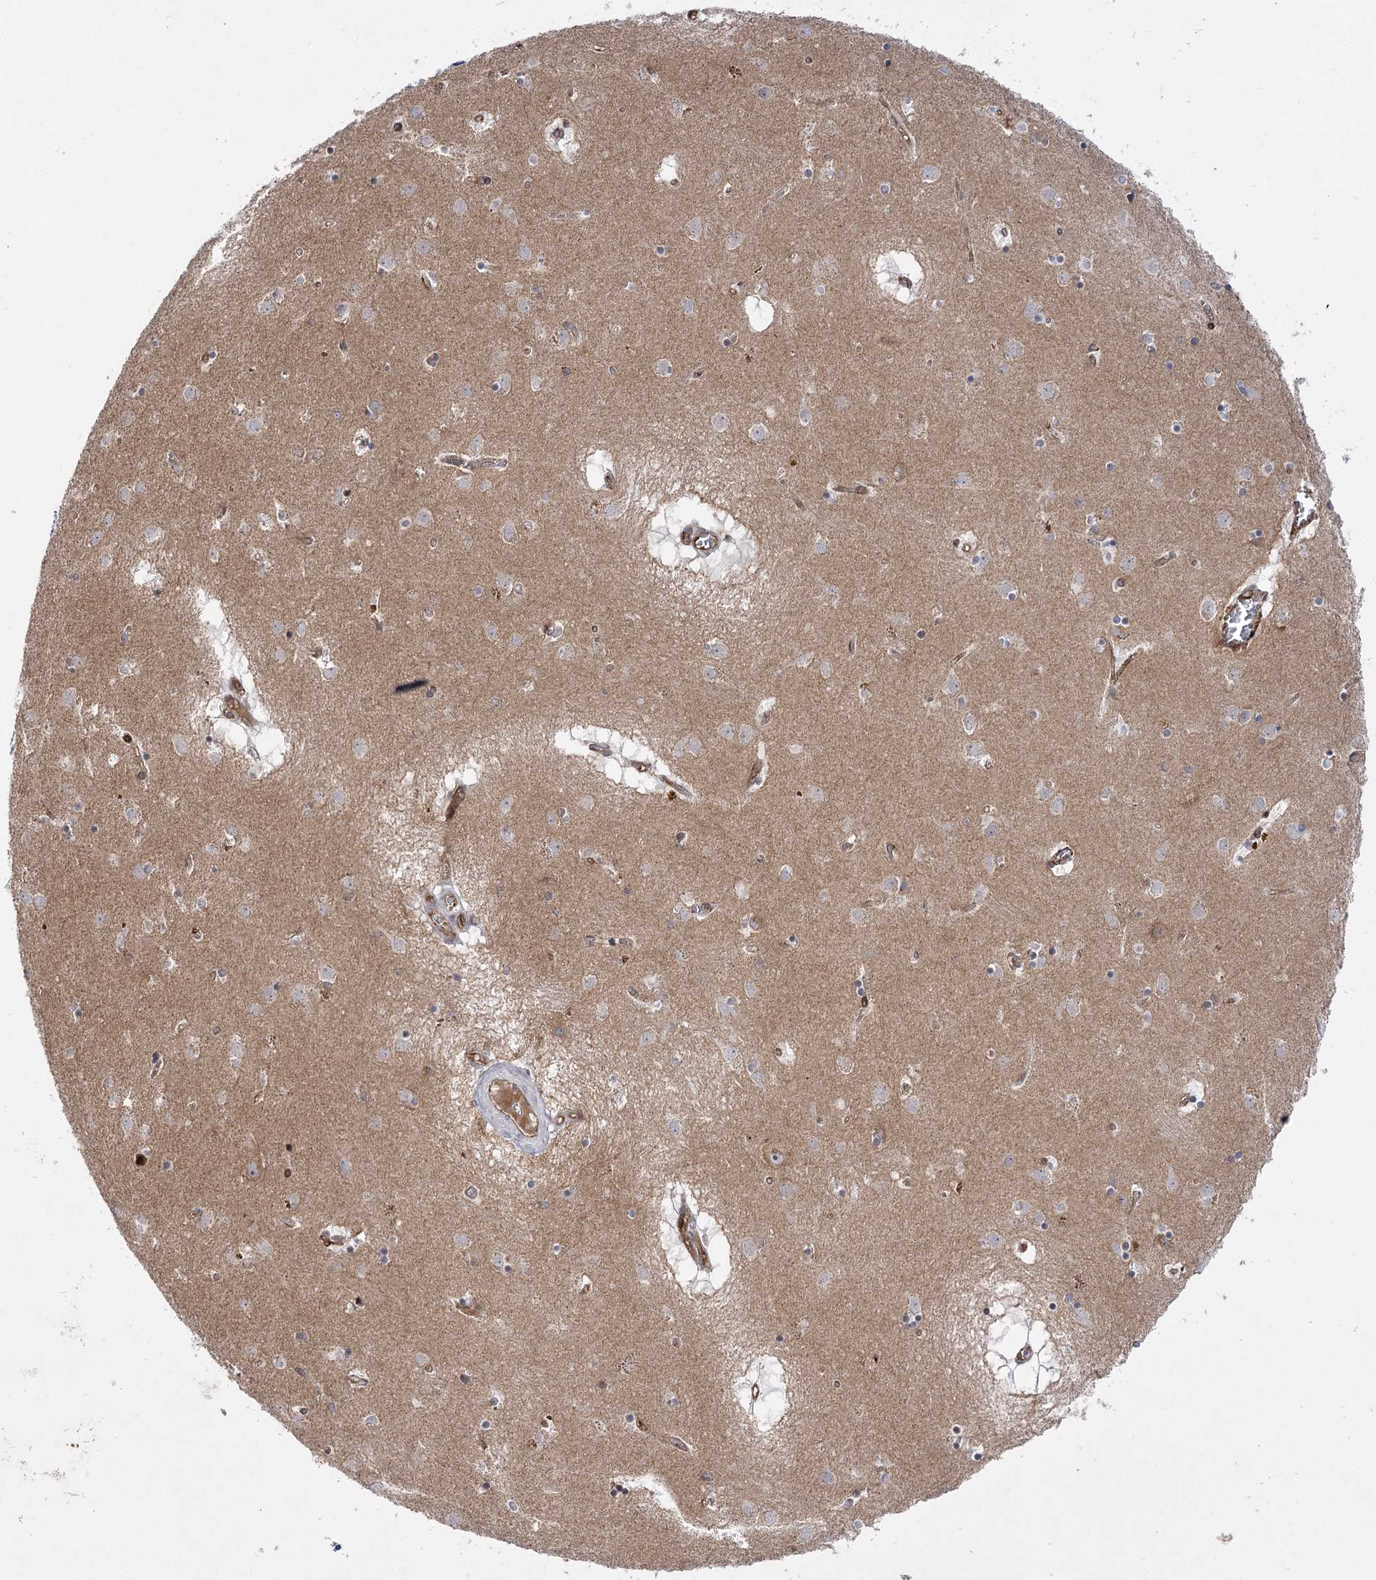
{"staining": {"intensity": "negative", "quantity": "none", "location": "none"}, "tissue": "caudate", "cell_type": "Glial cells", "image_type": "normal", "snomed": [{"axis": "morphology", "description": "Normal tissue, NOS"}, {"axis": "topography", "description": "Lateral ventricle wall"}], "caption": "Glial cells are negative for brown protein staining in normal caudate. The staining was performed using DAB to visualize the protein expression in brown, while the nuclei were stained in blue with hematoxylin (Magnification: 20x).", "gene": "ARHGAP31", "patient": {"sex": "male", "age": 70}}